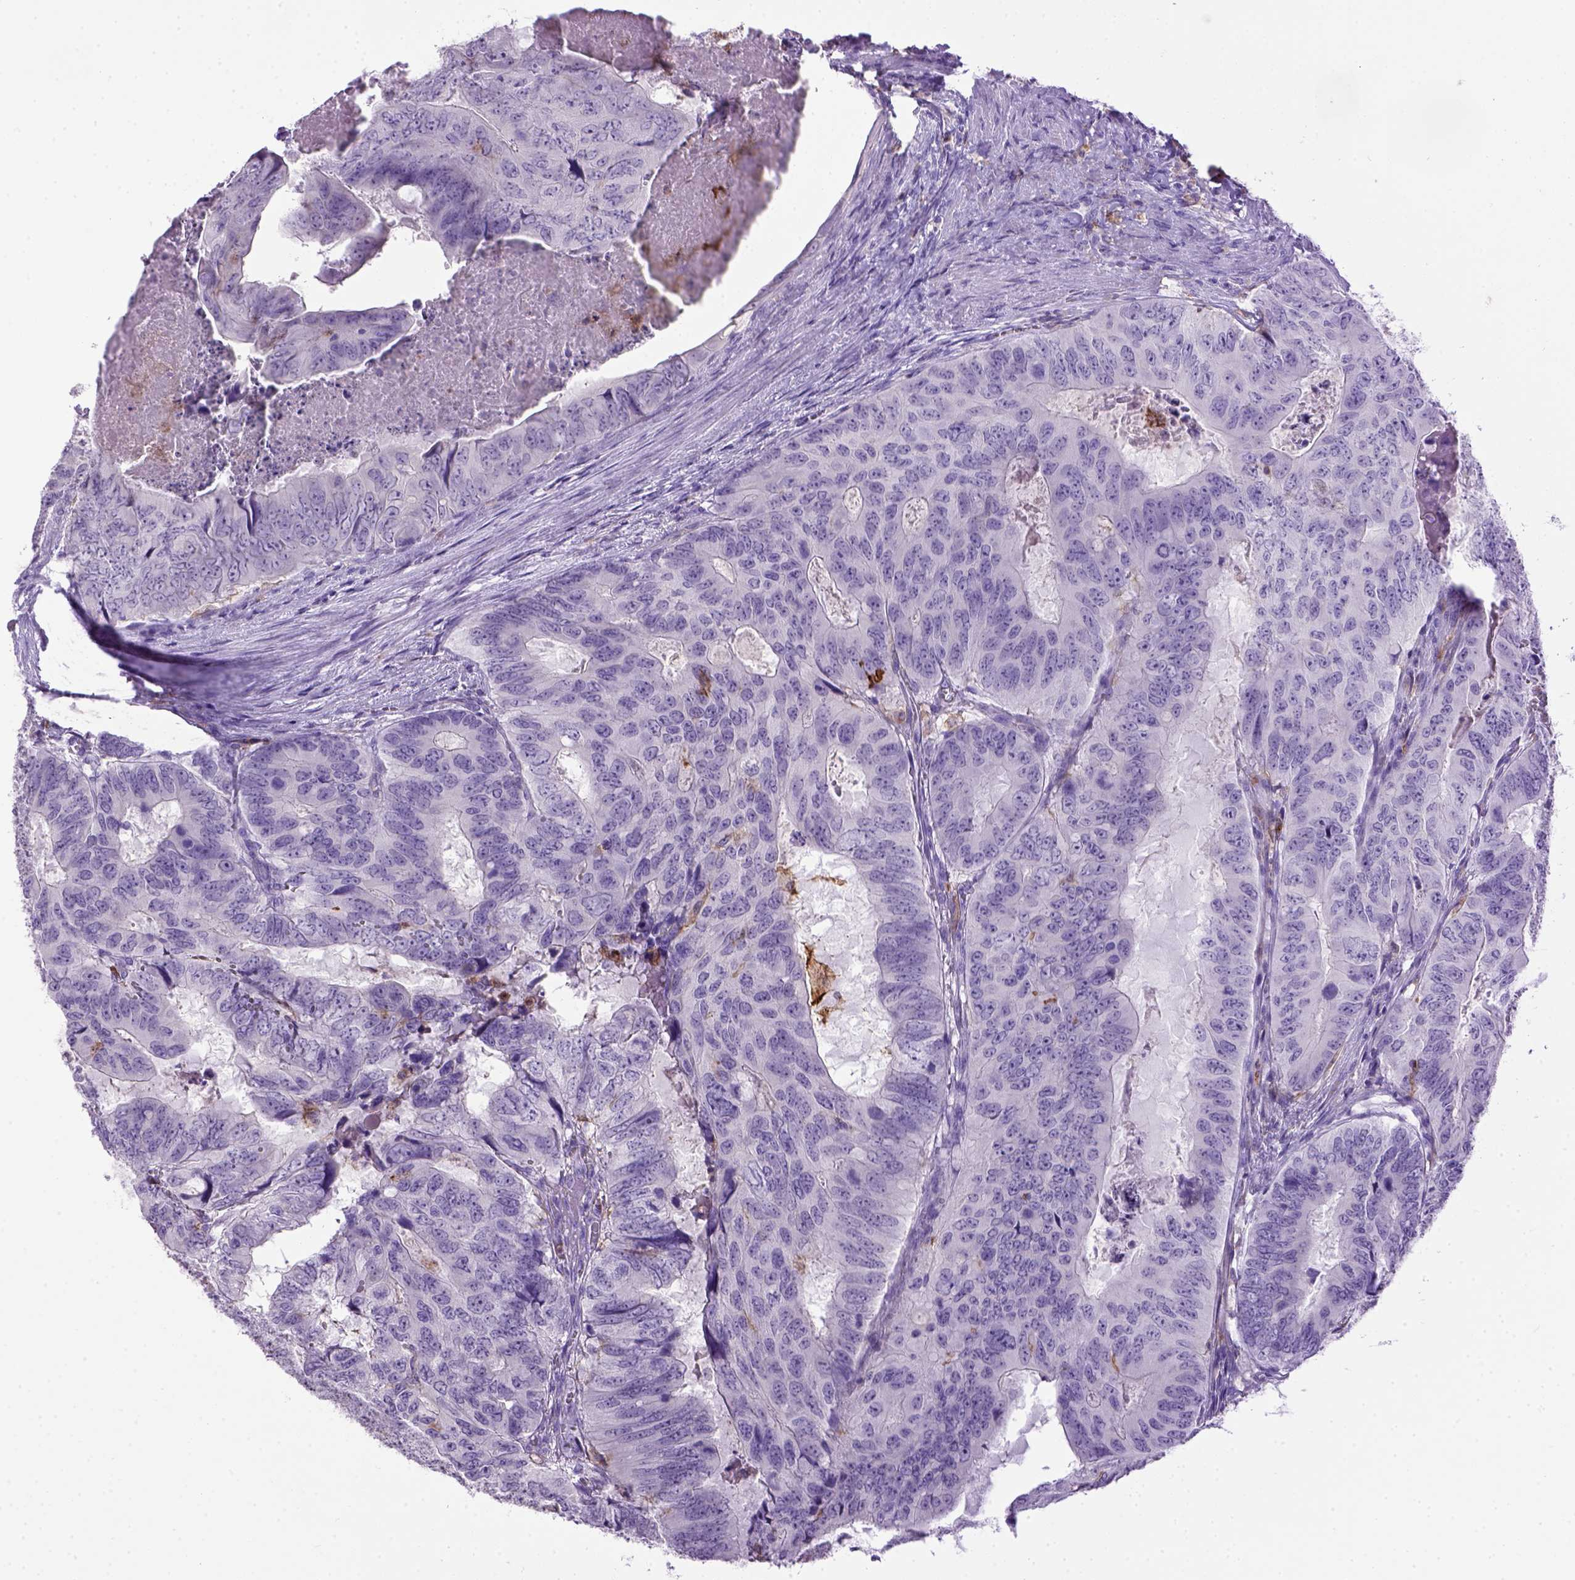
{"staining": {"intensity": "negative", "quantity": "none", "location": "none"}, "tissue": "colorectal cancer", "cell_type": "Tumor cells", "image_type": "cancer", "snomed": [{"axis": "morphology", "description": "Adenocarcinoma, NOS"}, {"axis": "topography", "description": "Colon"}], "caption": "Tumor cells show no significant staining in colorectal cancer (adenocarcinoma).", "gene": "ITGAX", "patient": {"sex": "male", "age": 79}}